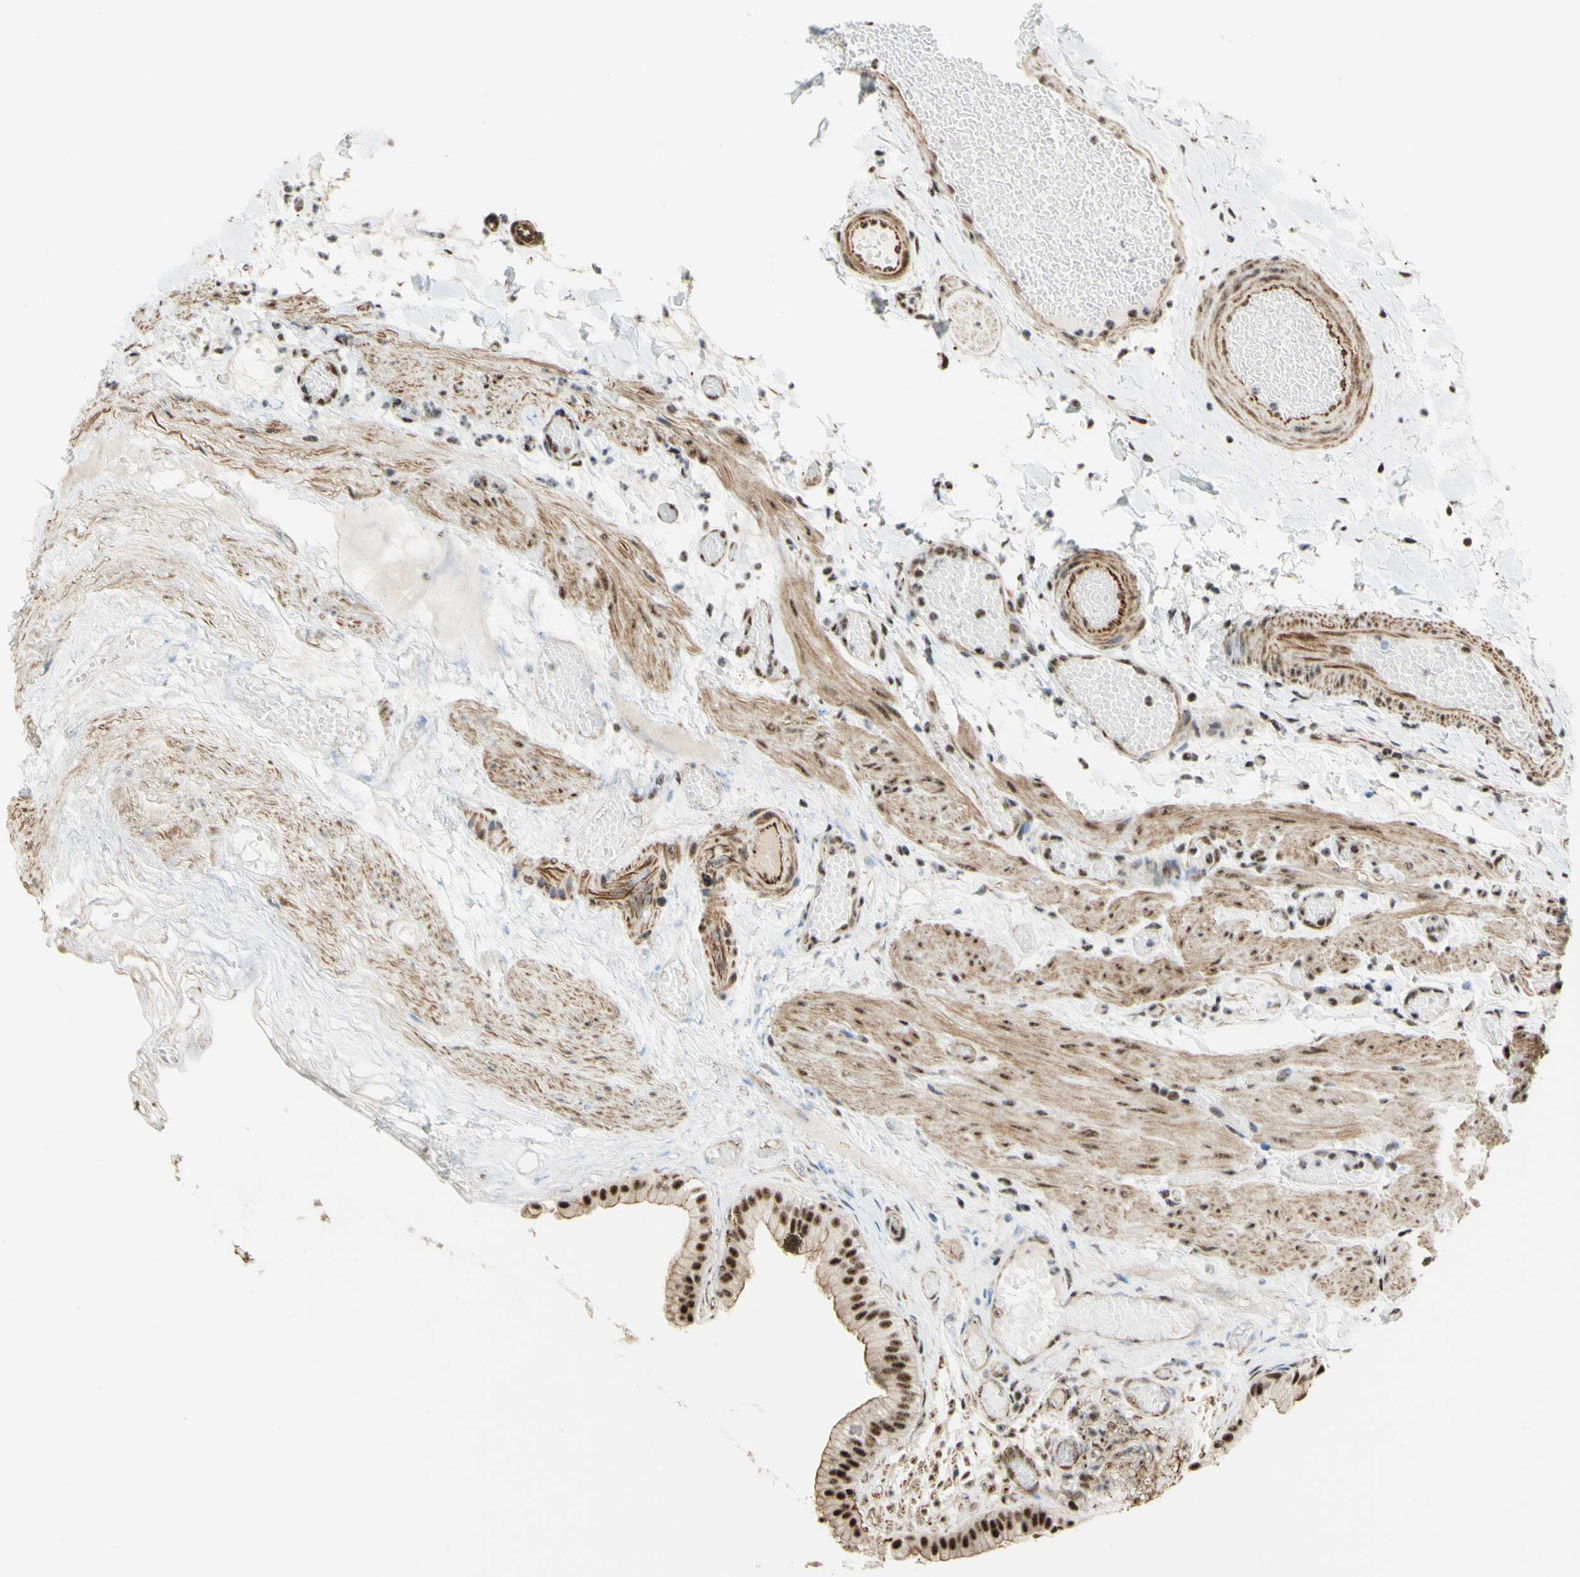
{"staining": {"intensity": "strong", "quantity": ">75%", "location": "cytoplasmic/membranous,nuclear"}, "tissue": "gallbladder", "cell_type": "Glandular cells", "image_type": "normal", "snomed": [{"axis": "morphology", "description": "Normal tissue, NOS"}, {"axis": "topography", "description": "Gallbladder"}], "caption": "IHC histopathology image of benign gallbladder stained for a protein (brown), which reveals high levels of strong cytoplasmic/membranous,nuclear positivity in approximately >75% of glandular cells.", "gene": "SAP18", "patient": {"sex": "female", "age": 26}}